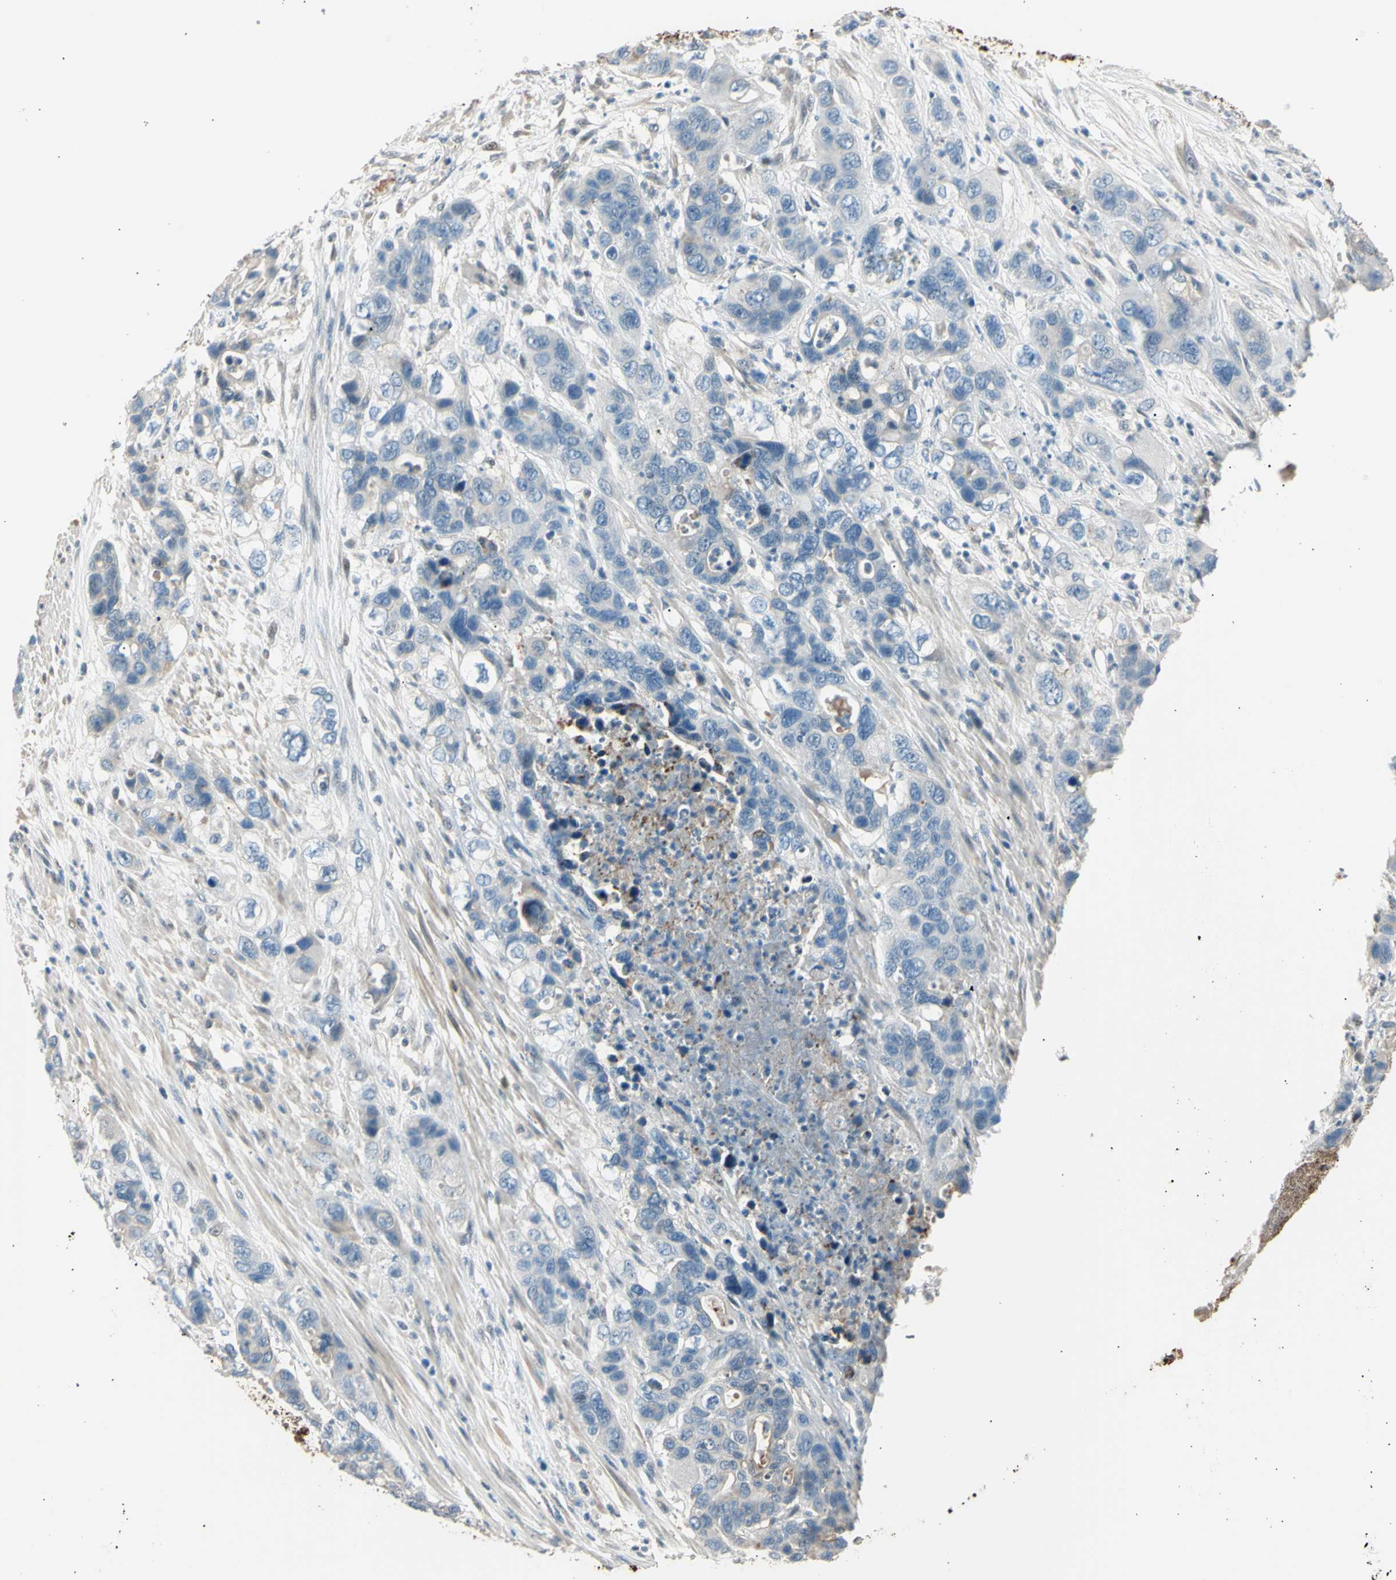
{"staining": {"intensity": "negative", "quantity": "none", "location": "none"}, "tissue": "pancreatic cancer", "cell_type": "Tumor cells", "image_type": "cancer", "snomed": [{"axis": "morphology", "description": "Adenocarcinoma, NOS"}, {"axis": "topography", "description": "Pancreas"}], "caption": "Pancreatic cancer was stained to show a protein in brown. There is no significant staining in tumor cells. (DAB (3,3'-diaminobenzidine) IHC, high magnification).", "gene": "LHPP", "patient": {"sex": "female", "age": 71}}